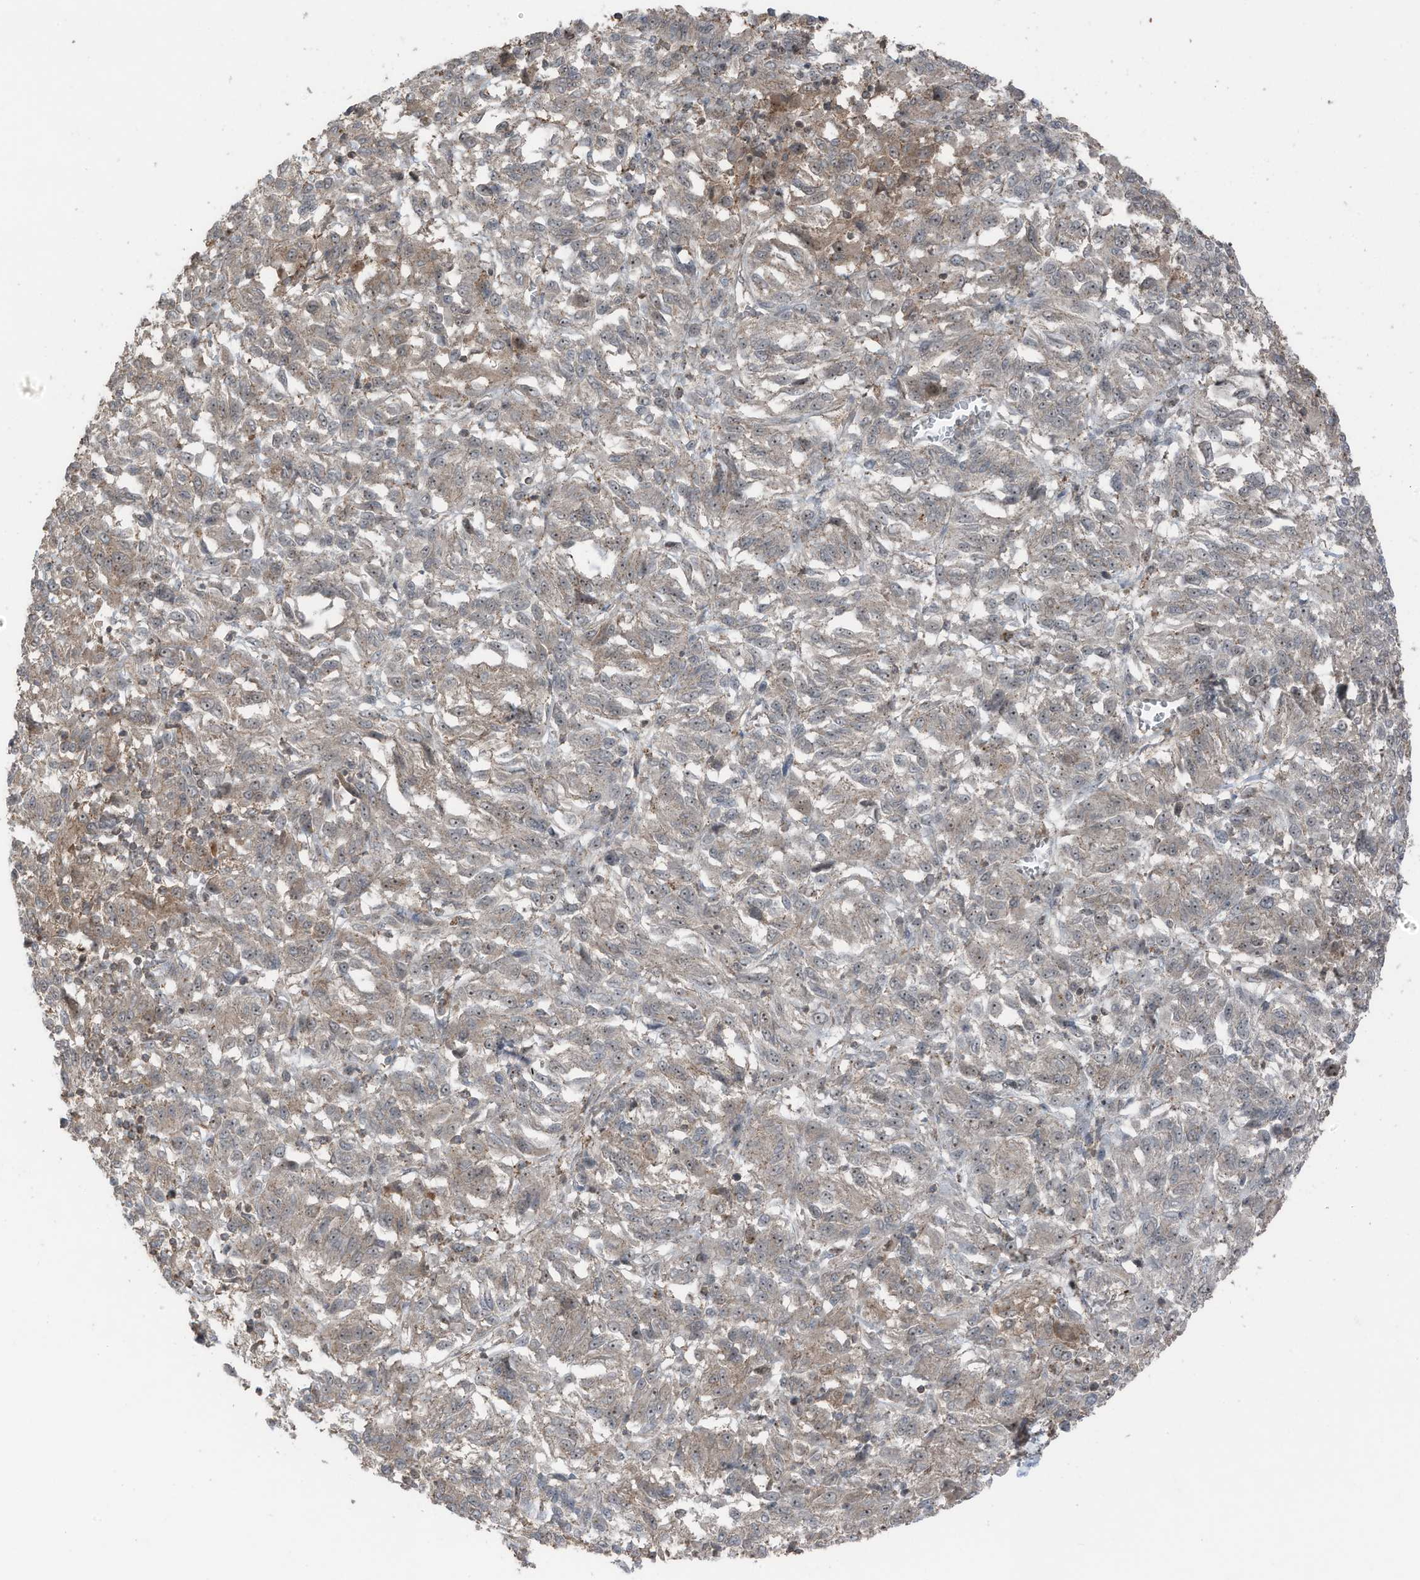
{"staining": {"intensity": "moderate", "quantity": ">75%", "location": "cytoplasmic/membranous,nuclear"}, "tissue": "melanoma", "cell_type": "Tumor cells", "image_type": "cancer", "snomed": [{"axis": "morphology", "description": "Malignant melanoma, Metastatic site"}, {"axis": "topography", "description": "Lung"}], "caption": "Malignant melanoma (metastatic site) was stained to show a protein in brown. There is medium levels of moderate cytoplasmic/membranous and nuclear staining in about >75% of tumor cells.", "gene": "UTP3", "patient": {"sex": "male", "age": 64}}